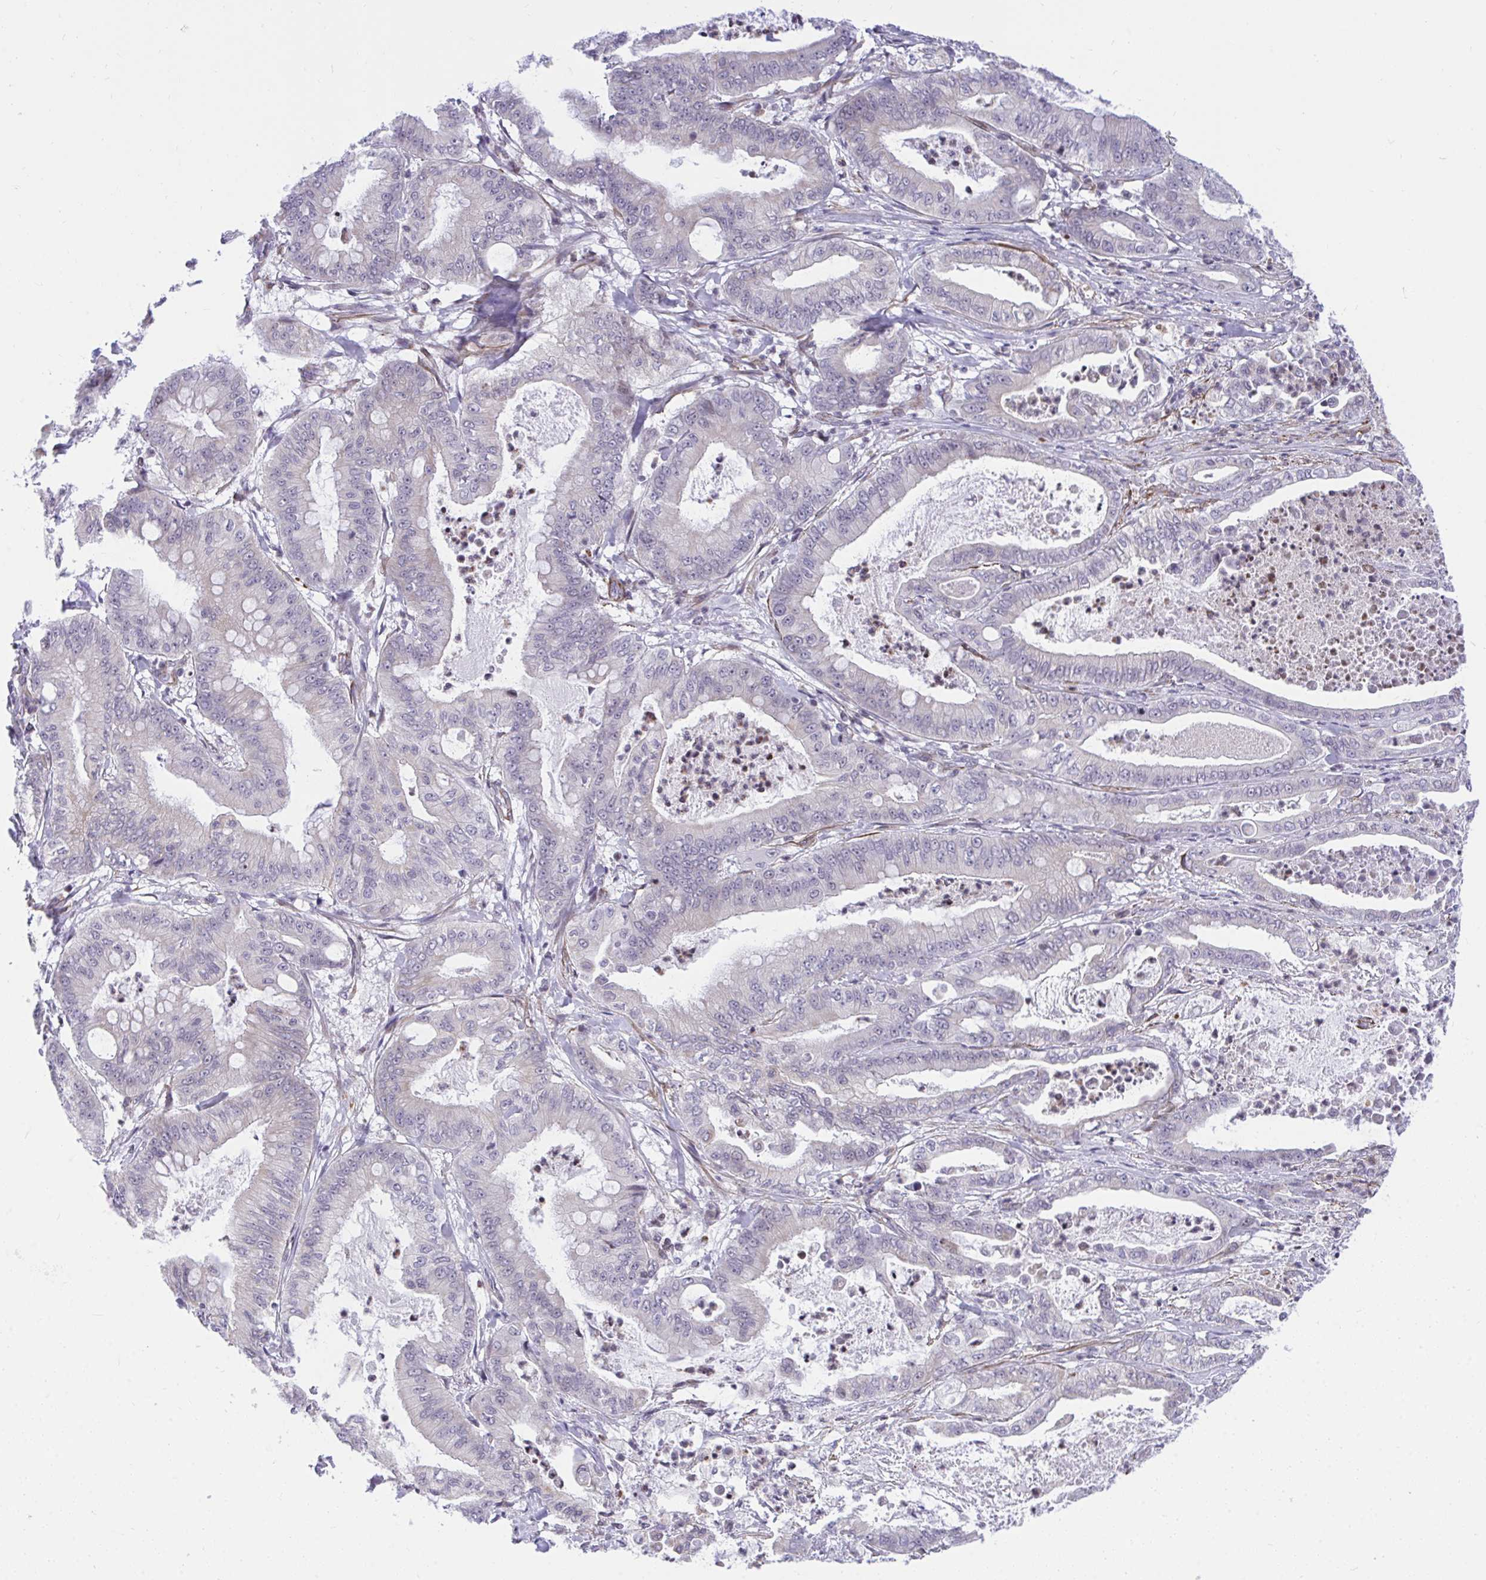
{"staining": {"intensity": "negative", "quantity": "none", "location": "none"}, "tissue": "pancreatic cancer", "cell_type": "Tumor cells", "image_type": "cancer", "snomed": [{"axis": "morphology", "description": "Adenocarcinoma, NOS"}, {"axis": "topography", "description": "Pancreas"}], "caption": "Immunohistochemical staining of pancreatic cancer (adenocarcinoma) demonstrates no significant positivity in tumor cells.", "gene": "KCNN4", "patient": {"sex": "male", "age": 71}}